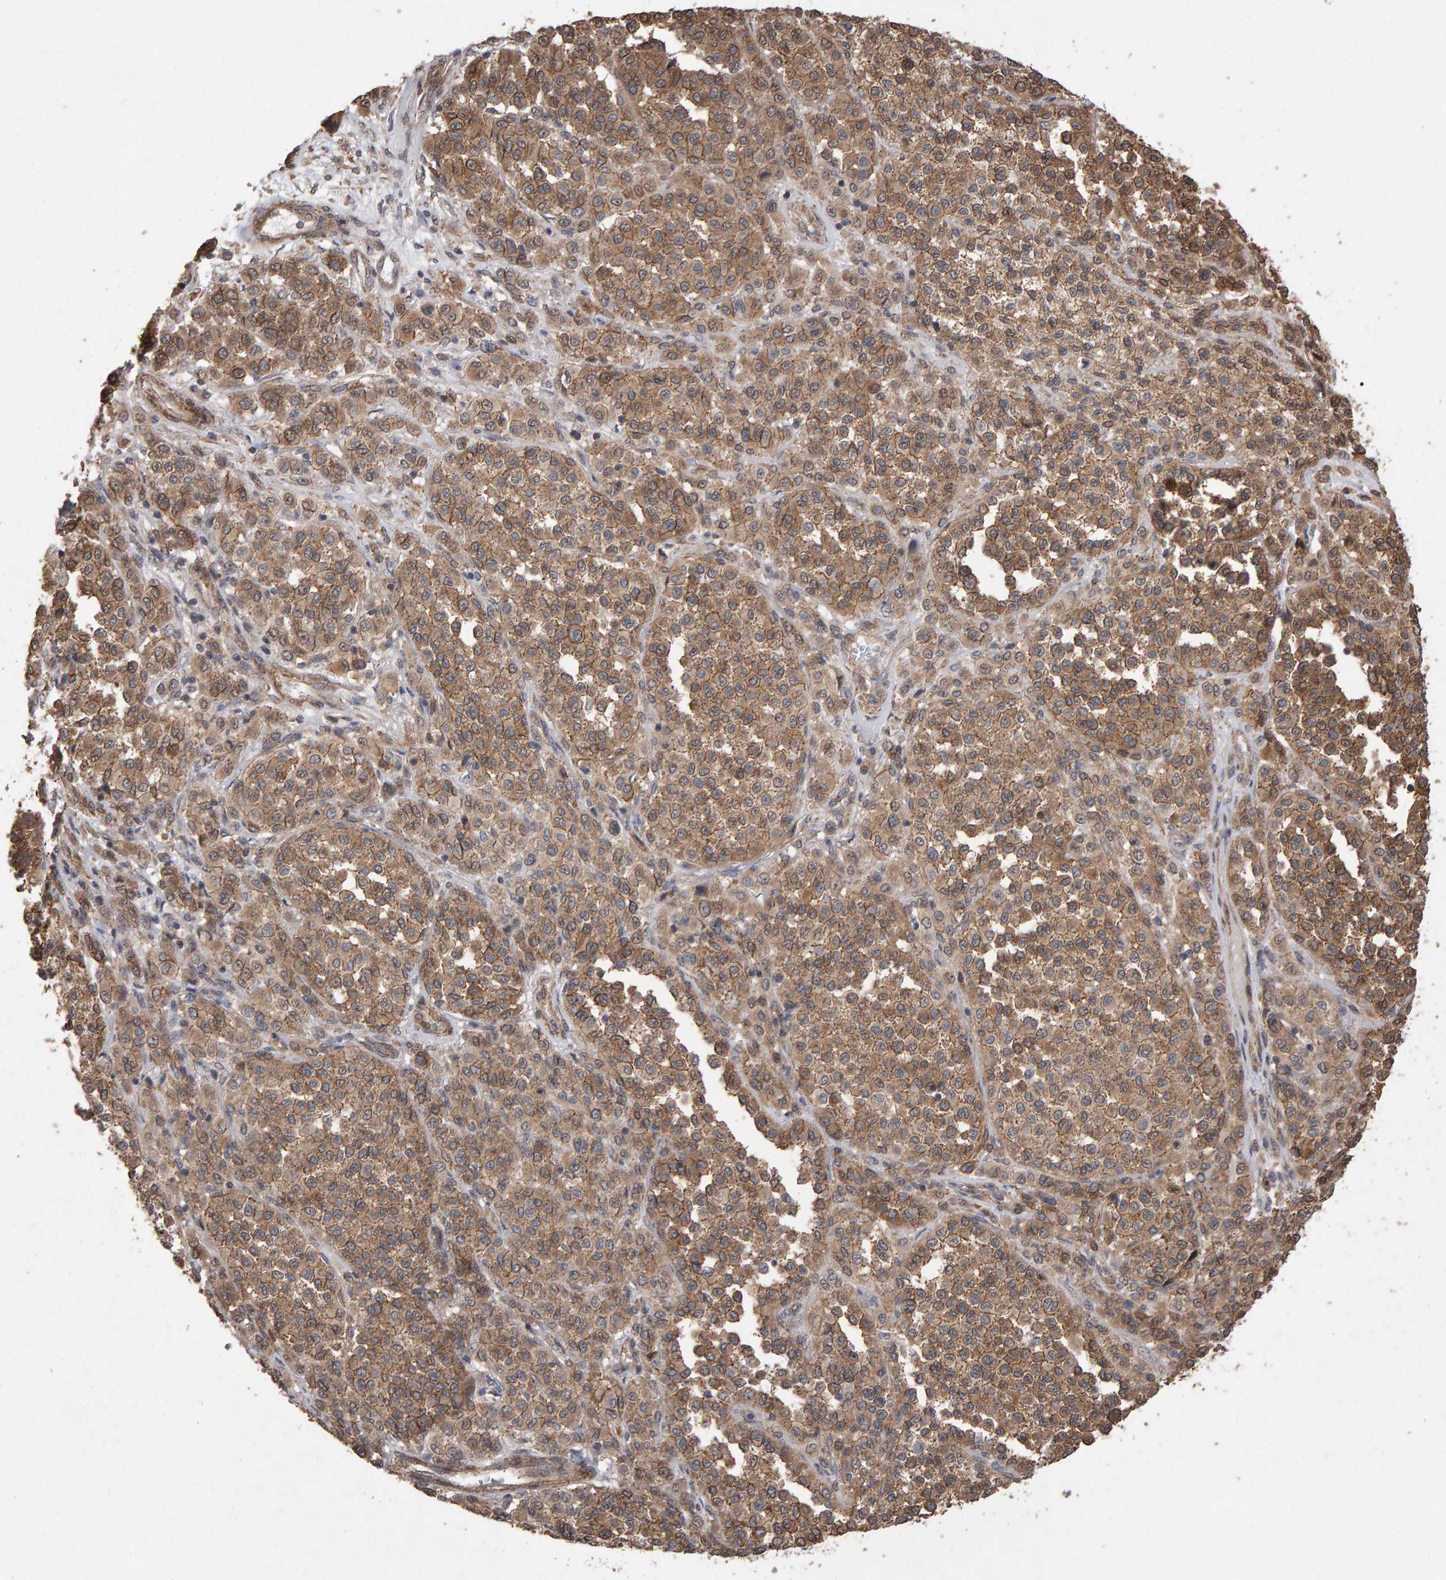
{"staining": {"intensity": "moderate", "quantity": ">75%", "location": "cytoplasmic/membranous"}, "tissue": "melanoma", "cell_type": "Tumor cells", "image_type": "cancer", "snomed": [{"axis": "morphology", "description": "Malignant melanoma, Metastatic site"}, {"axis": "topography", "description": "Pancreas"}], "caption": "Protein analysis of malignant melanoma (metastatic site) tissue demonstrates moderate cytoplasmic/membranous positivity in approximately >75% of tumor cells. (Stains: DAB (3,3'-diaminobenzidine) in brown, nuclei in blue, Microscopy: brightfield microscopy at high magnification).", "gene": "SCRIB", "patient": {"sex": "female", "age": 30}}